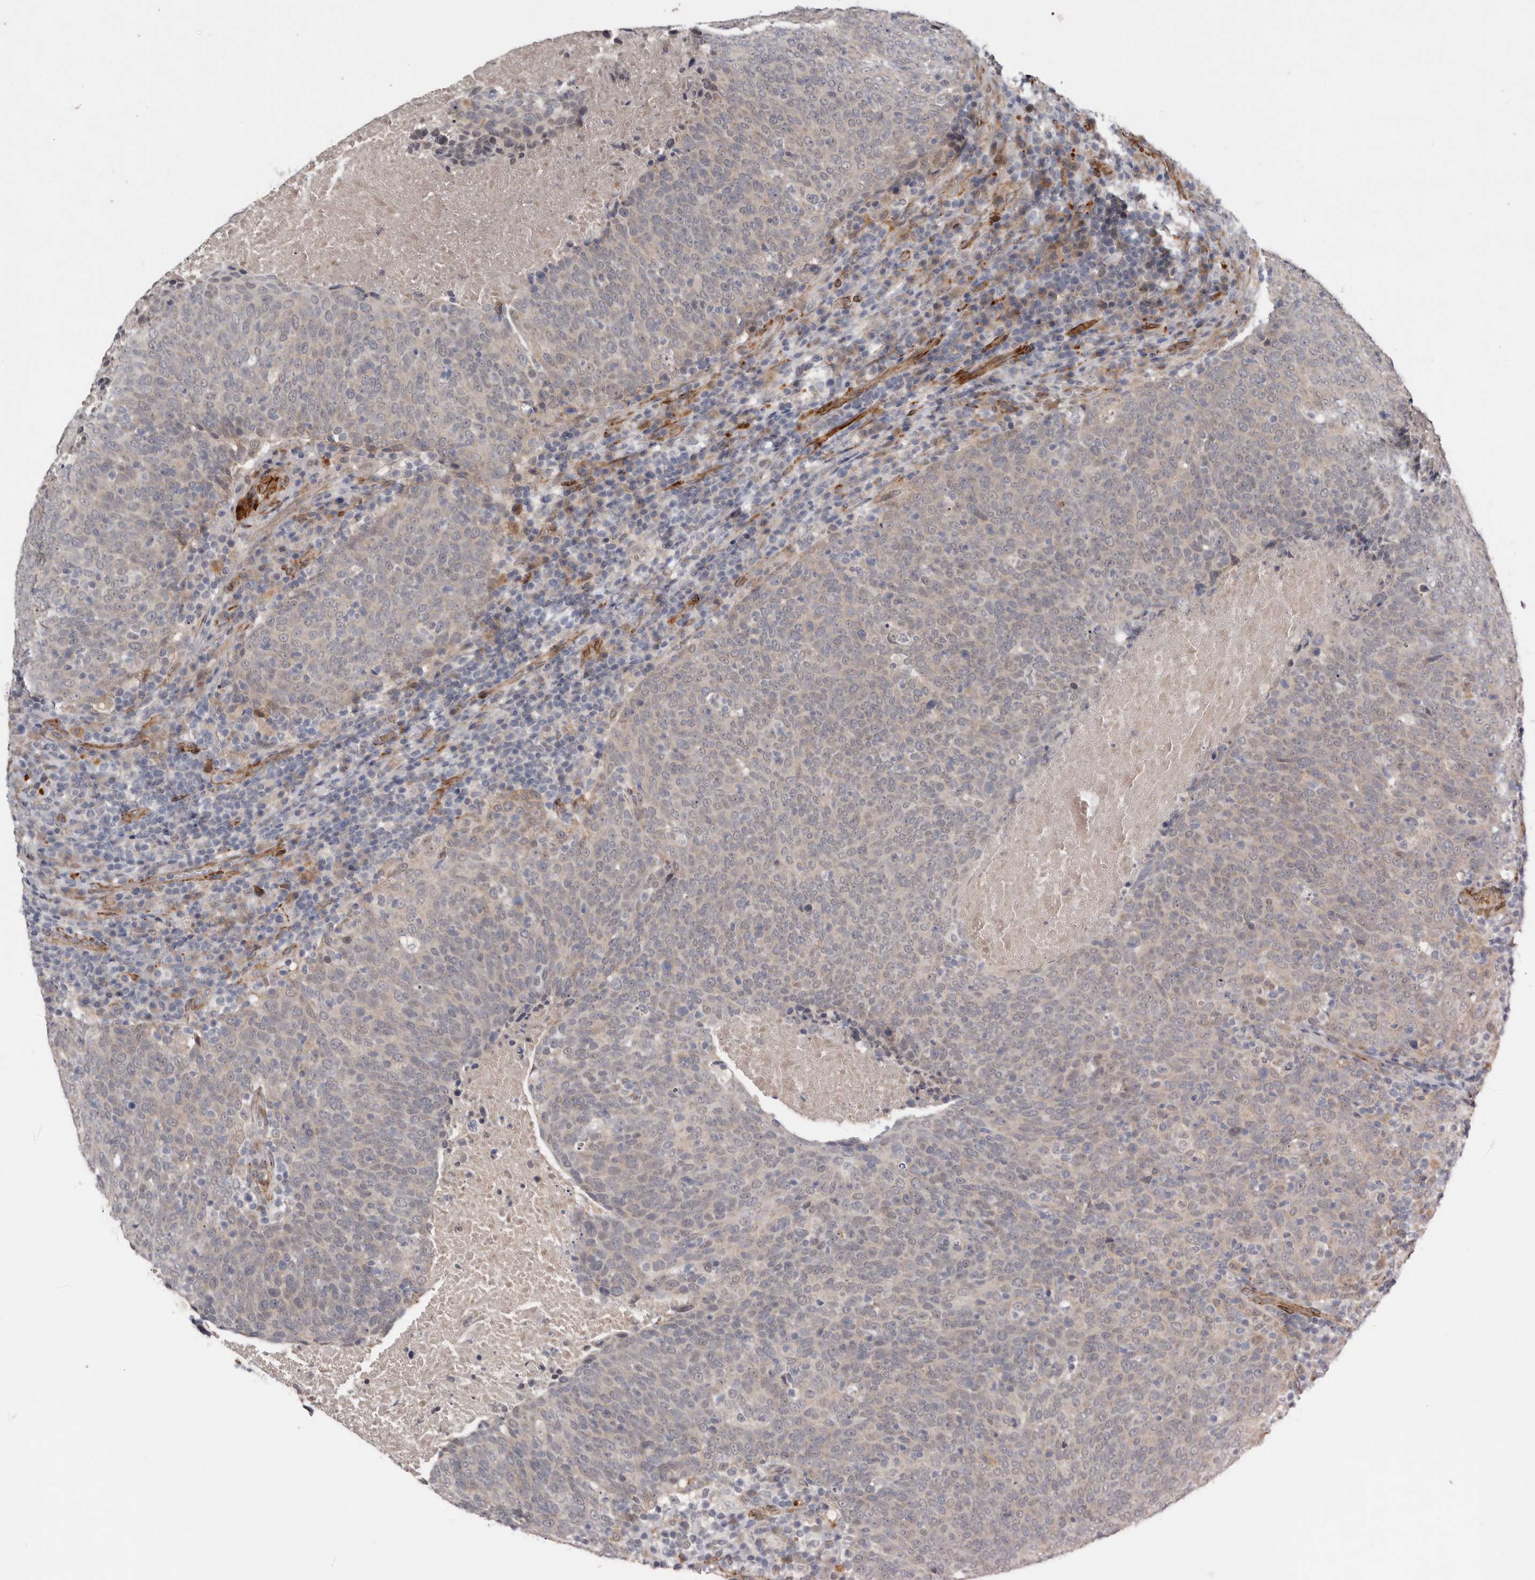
{"staining": {"intensity": "negative", "quantity": "none", "location": "none"}, "tissue": "head and neck cancer", "cell_type": "Tumor cells", "image_type": "cancer", "snomed": [{"axis": "morphology", "description": "Squamous cell carcinoma, NOS"}, {"axis": "morphology", "description": "Squamous cell carcinoma, metastatic, NOS"}, {"axis": "topography", "description": "Lymph node"}, {"axis": "topography", "description": "Head-Neck"}], "caption": "Tumor cells are negative for protein expression in human squamous cell carcinoma (head and neck).", "gene": "RANBP17", "patient": {"sex": "male", "age": 62}}